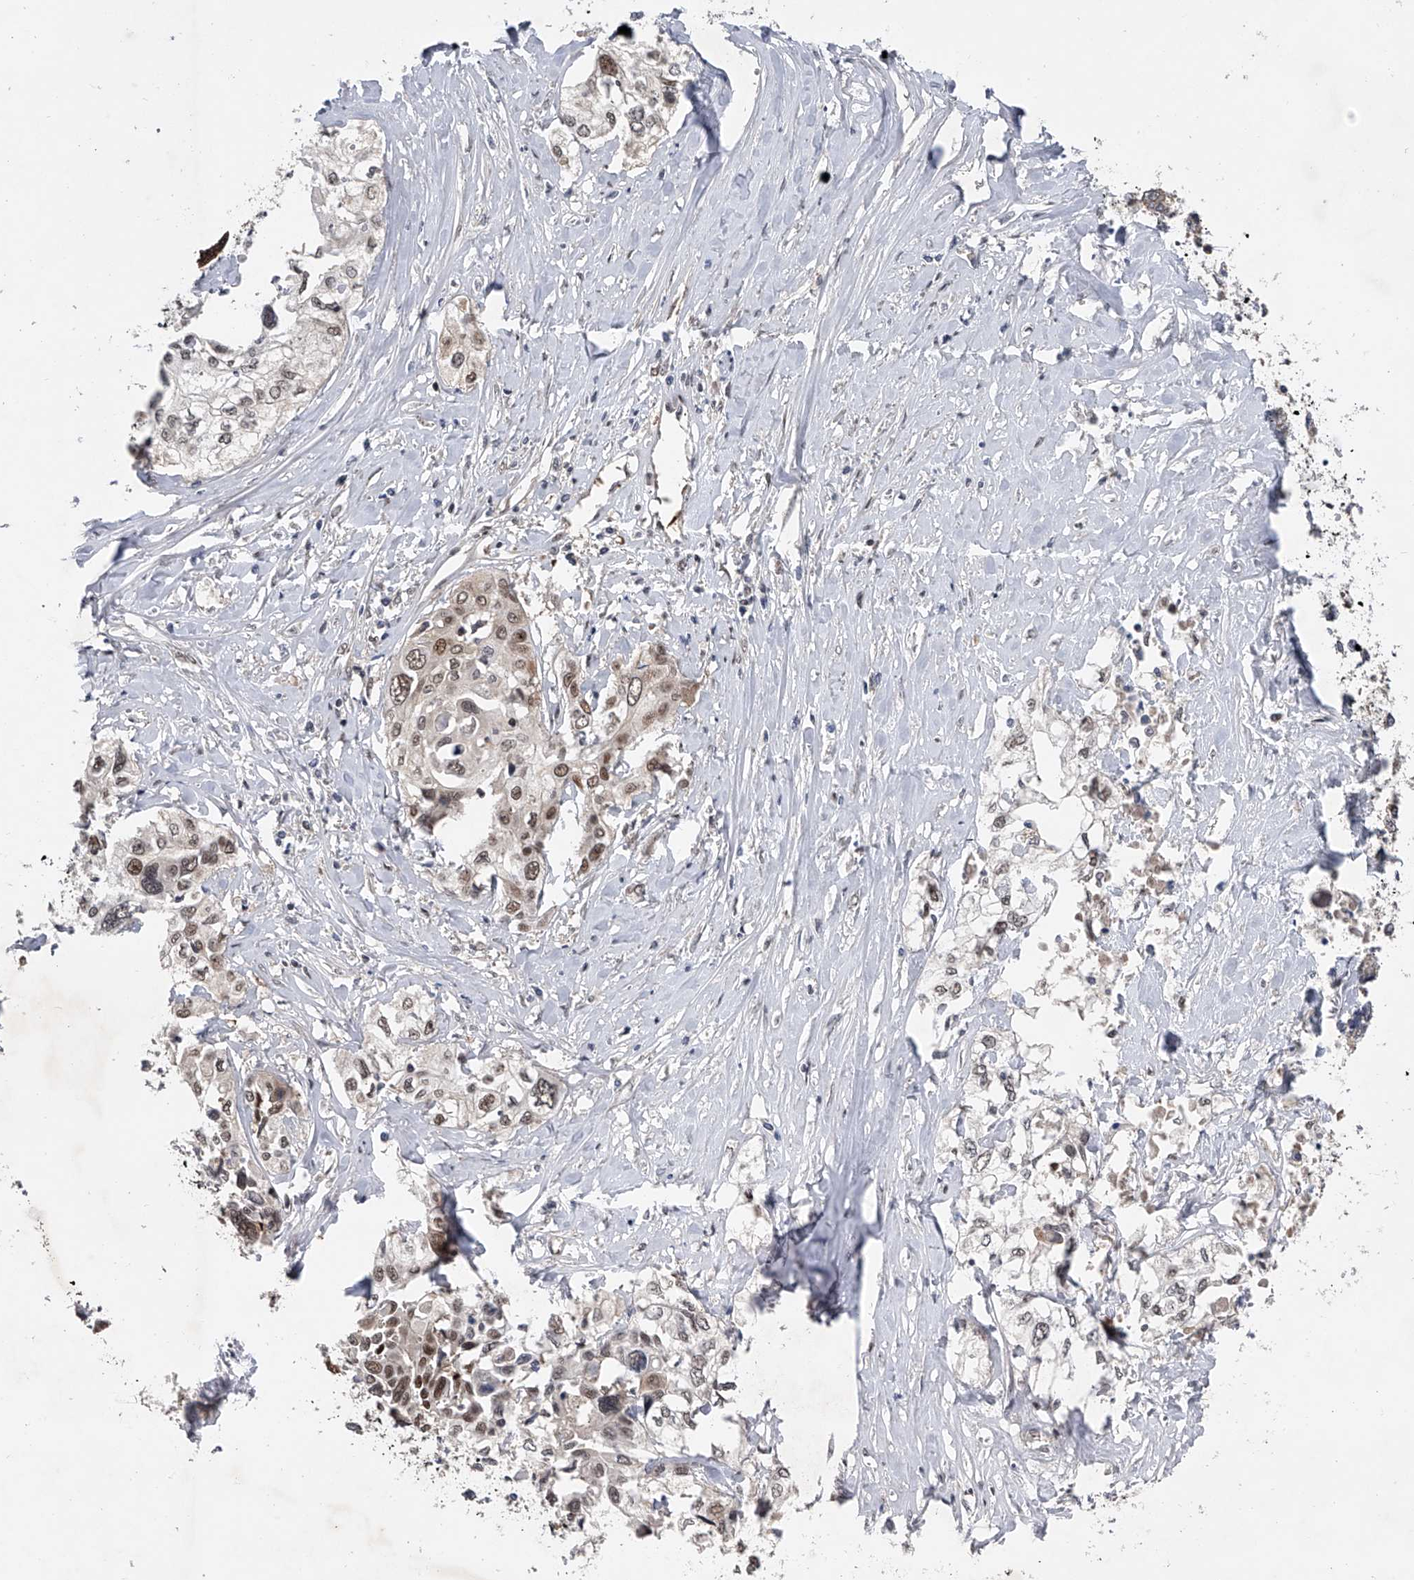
{"staining": {"intensity": "weak", "quantity": "25%-75%", "location": "nuclear"}, "tissue": "cervical cancer", "cell_type": "Tumor cells", "image_type": "cancer", "snomed": [{"axis": "morphology", "description": "Squamous cell carcinoma, NOS"}, {"axis": "topography", "description": "Cervix"}], "caption": "This is a micrograph of immunohistochemistry staining of cervical squamous cell carcinoma, which shows weak expression in the nuclear of tumor cells.", "gene": "RWDD2A", "patient": {"sex": "female", "age": 31}}